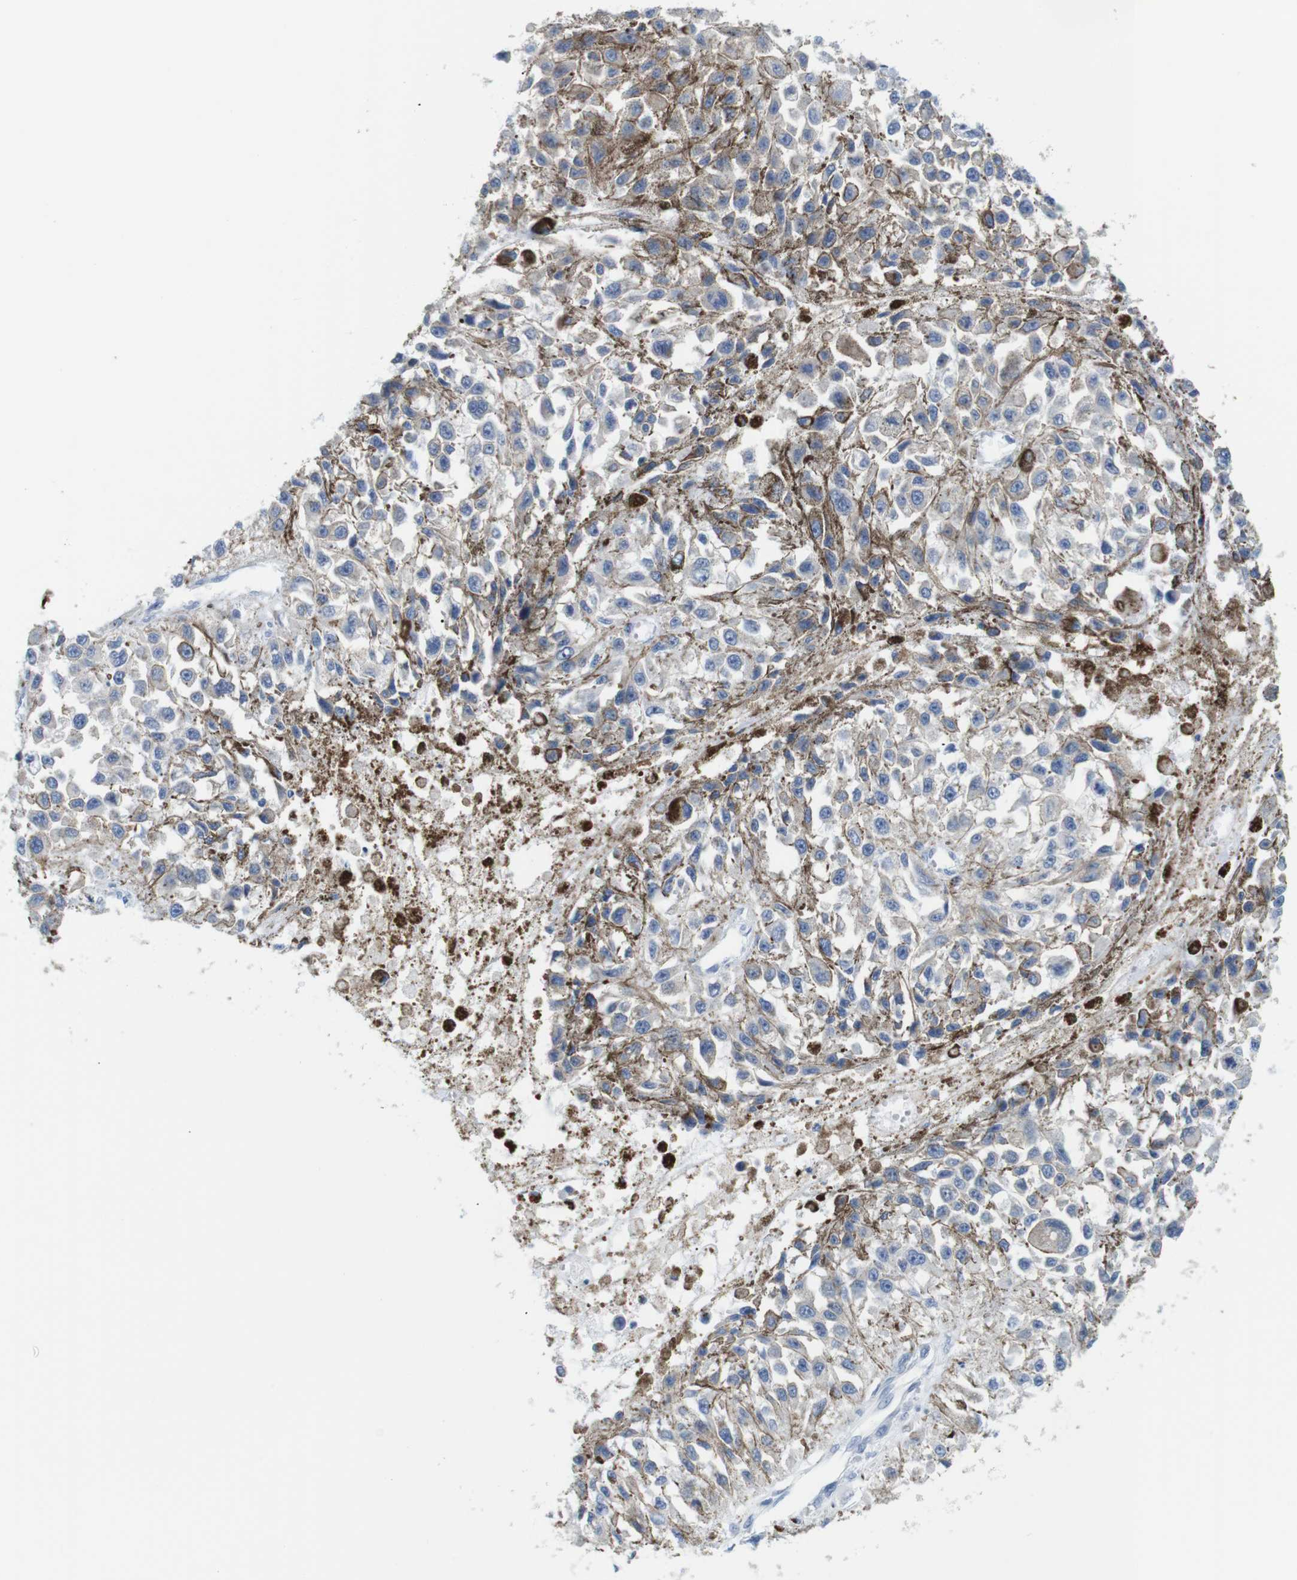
{"staining": {"intensity": "negative", "quantity": "none", "location": "none"}, "tissue": "melanoma", "cell_type": "Tumor cells", "image_type": "cancer", "snomed": [{"axis": "morphology", "description": "Malignant melanoma, Metastatic site"}, {"axis": "topography", "description": "Lymph node"}], "caption": "Tumor cells show no significant protein expression in melanoma.", "gene": "NEBL", "patient": {"sex": "male", "age": 59}}